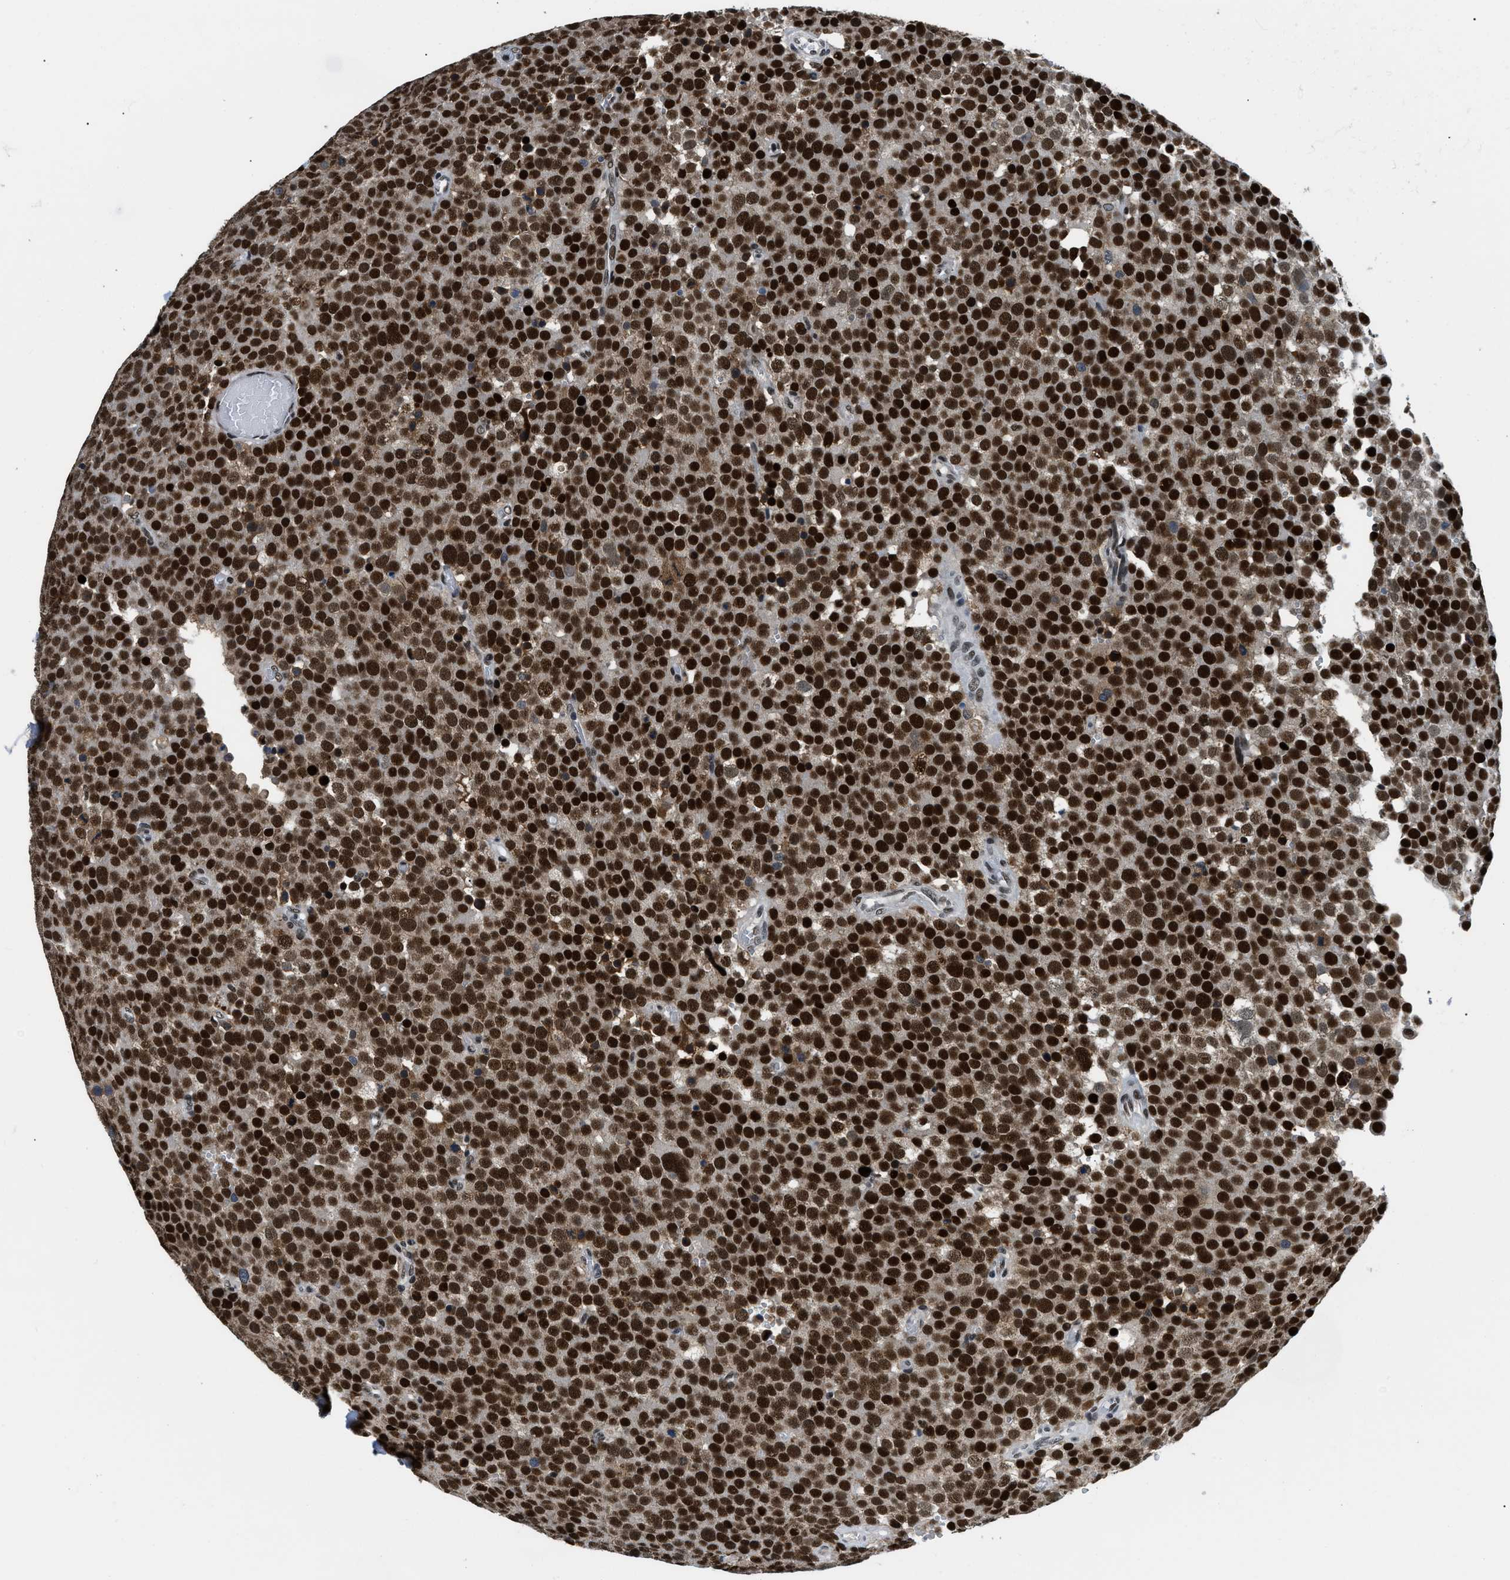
{"staining": {"intensity": "strong", "quantity": ">75%", "location": "nuclear"}, "tissue": "testis cancer", "cell_type": "Tumor cells", "image_type": "cancer", "snomed": [{"axis": "morphology", "description": "Normal tissue, NOS"}, {"axis": "morphology", "description": "Seminoma, NOS"}, {"axis": "topography", "description": "Testis"}], "caption": "This histopathology image shows testis cancer stained with immunohistochemistry (IHC) to label a protein in brown. The nuclear of tumor cells show strong positivity for the protein. Nuclei are counter-stained blue.", "gene": "KDM3B", "patient": {"sex": "male", "age": 71}}